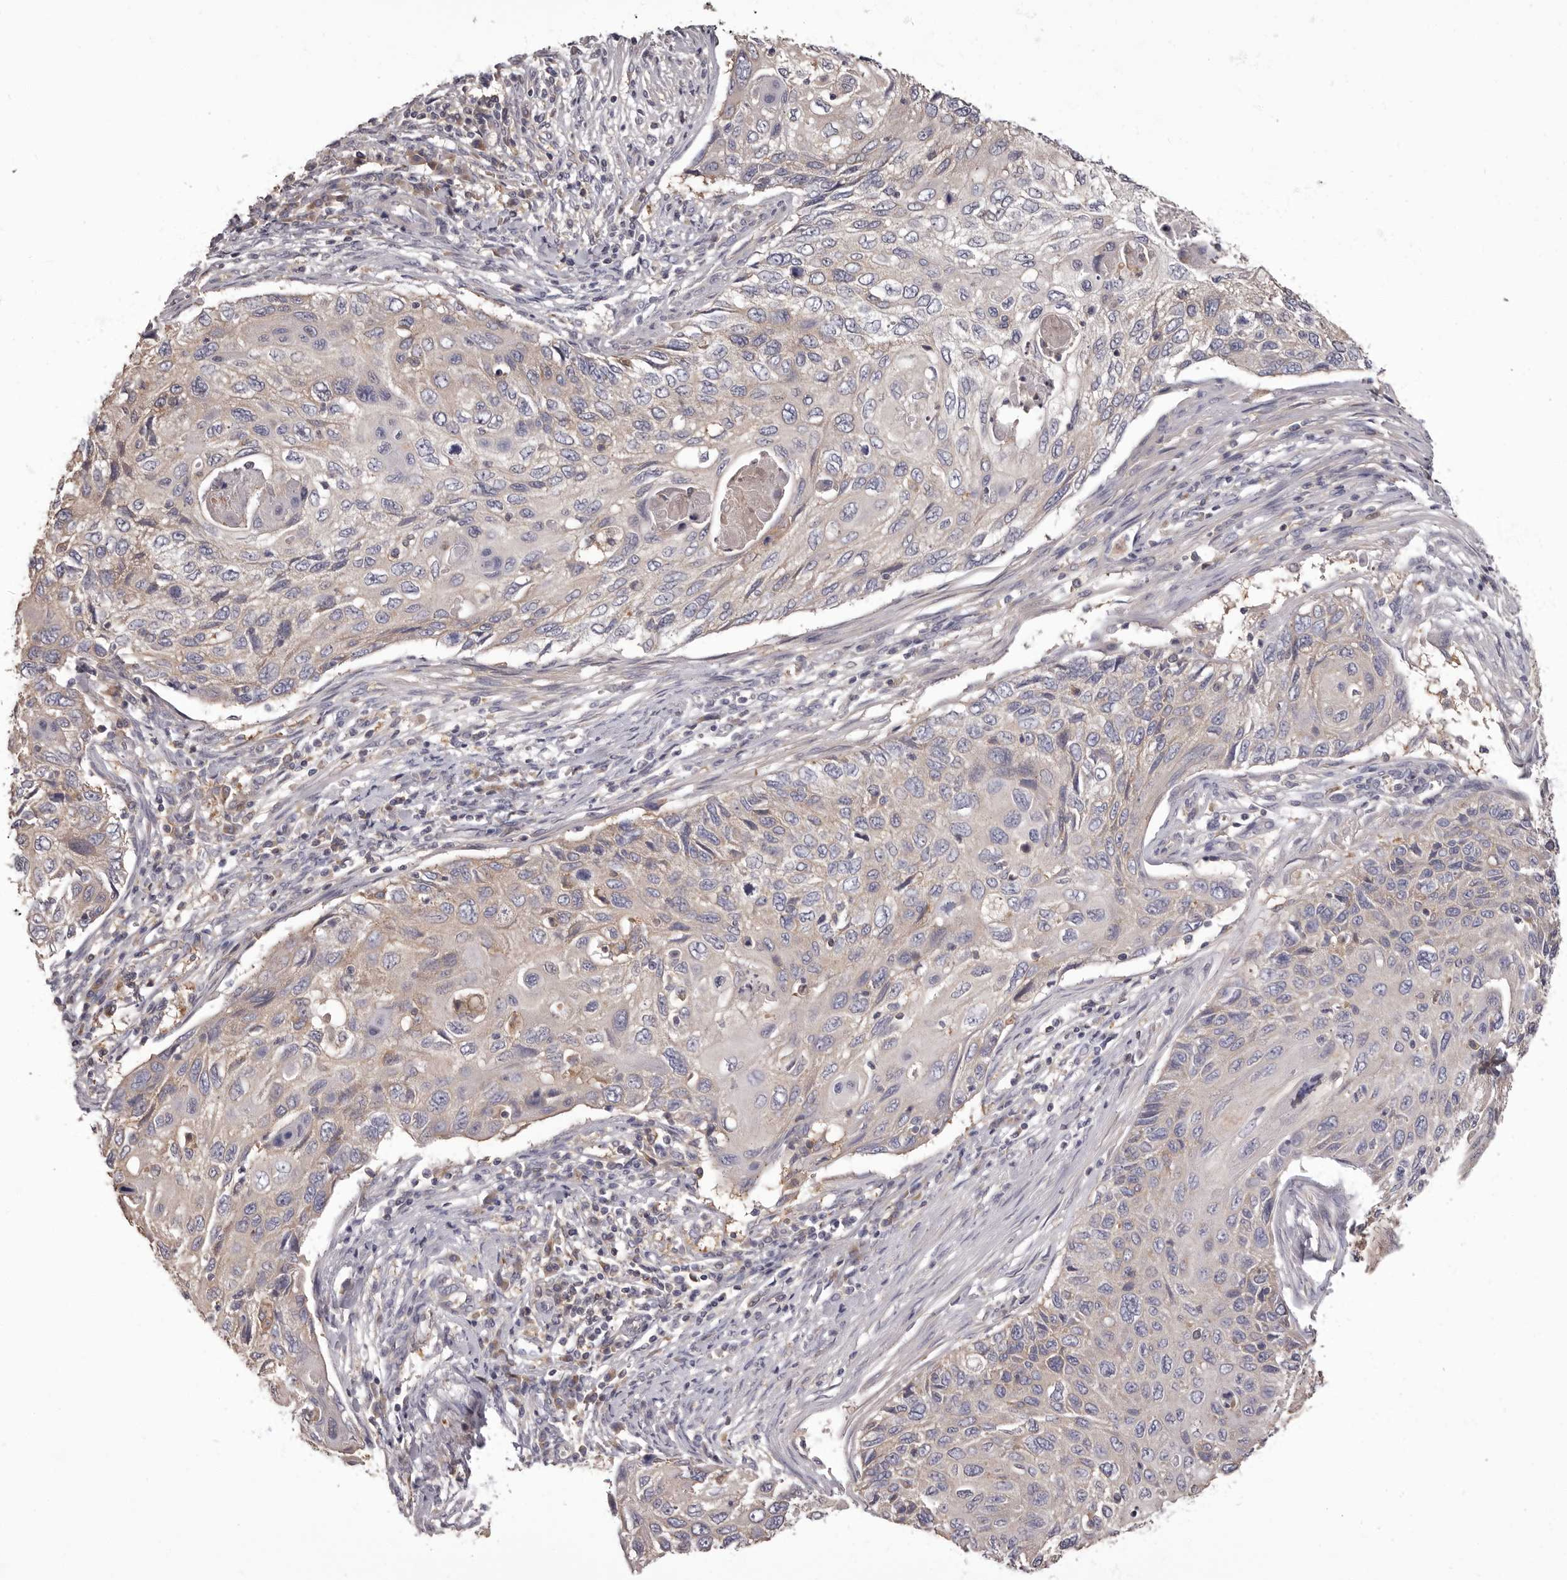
{"staining": {"intensity": "negative", "quantity": "none", "location": "none"}, "tissue": "cervical cancer", "cell_type": "Tumor cells", "image_type": "cancer", "snomed": [{"axis": "morphology", "description": "Squamous cell carcinoma, NOS"}, {"axis": "topography", "description": "Cervix"}], "caption": "Immunohistochemistry (IHC) of human cervical squamous cell carcinoma shows no expression in tumor cells.", "gene": "APEH", "patient": {"sex": "female", "age": 70}}